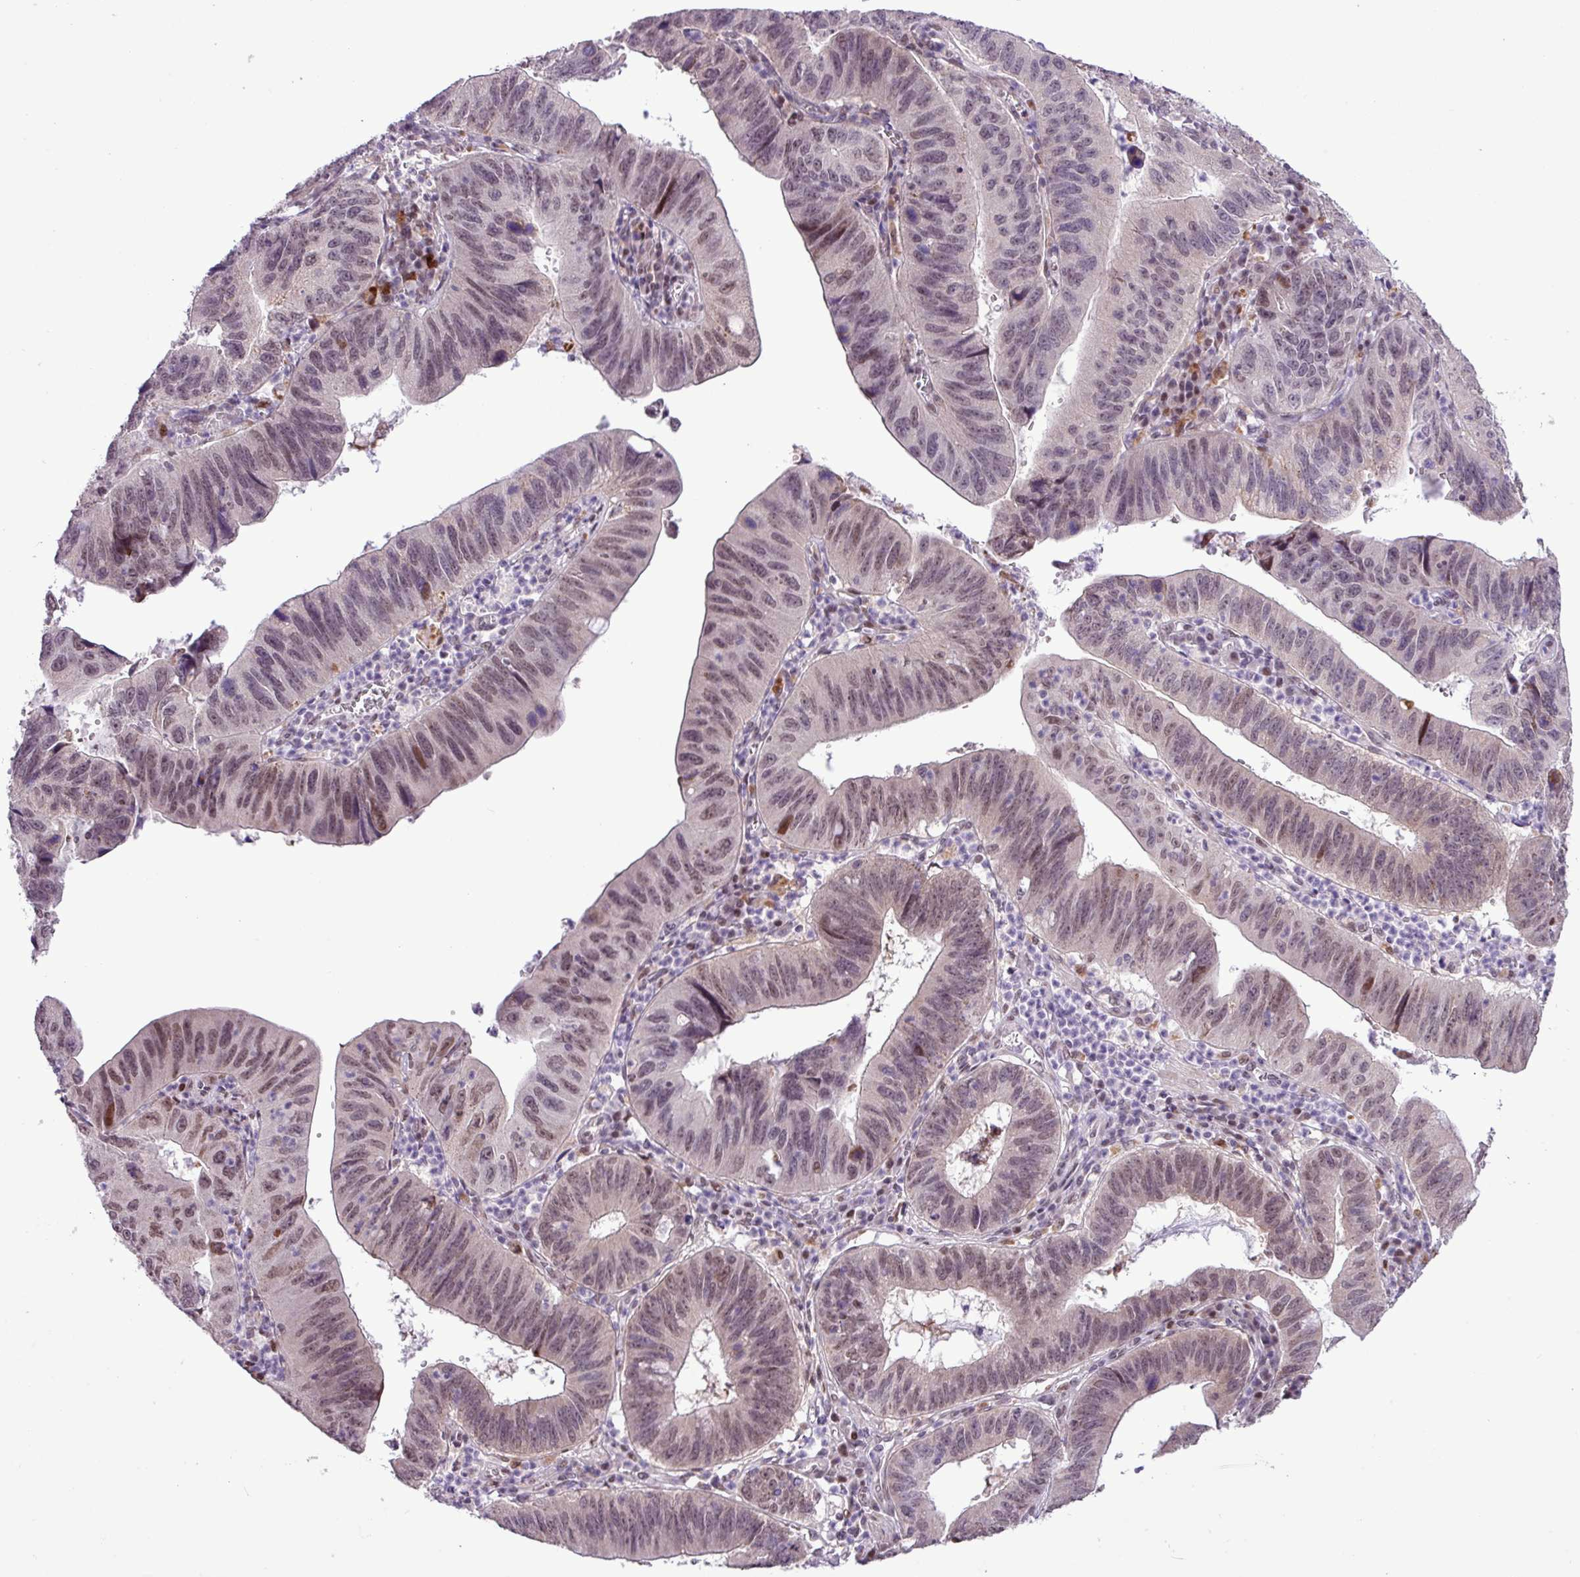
{"staining": {"intensity": "moderate", "quantity": ">75%", "location": "nuclear"}, "tissue": "stomach cancer", "cell_type": "Tumor cells", "image_type": "cancer", "snomed": [{"axis": "morphology", "description": "Adenocarcinoma, NOS"}, {"axis": "topography", "description": "Stomach"}], "caption": "Stomach adenocarcinoma stained for a protein displays moderate nuclear positivity in tumor cells.", "gene": "ZNF354A", "patient": {"sex": "male", "age": 59}}